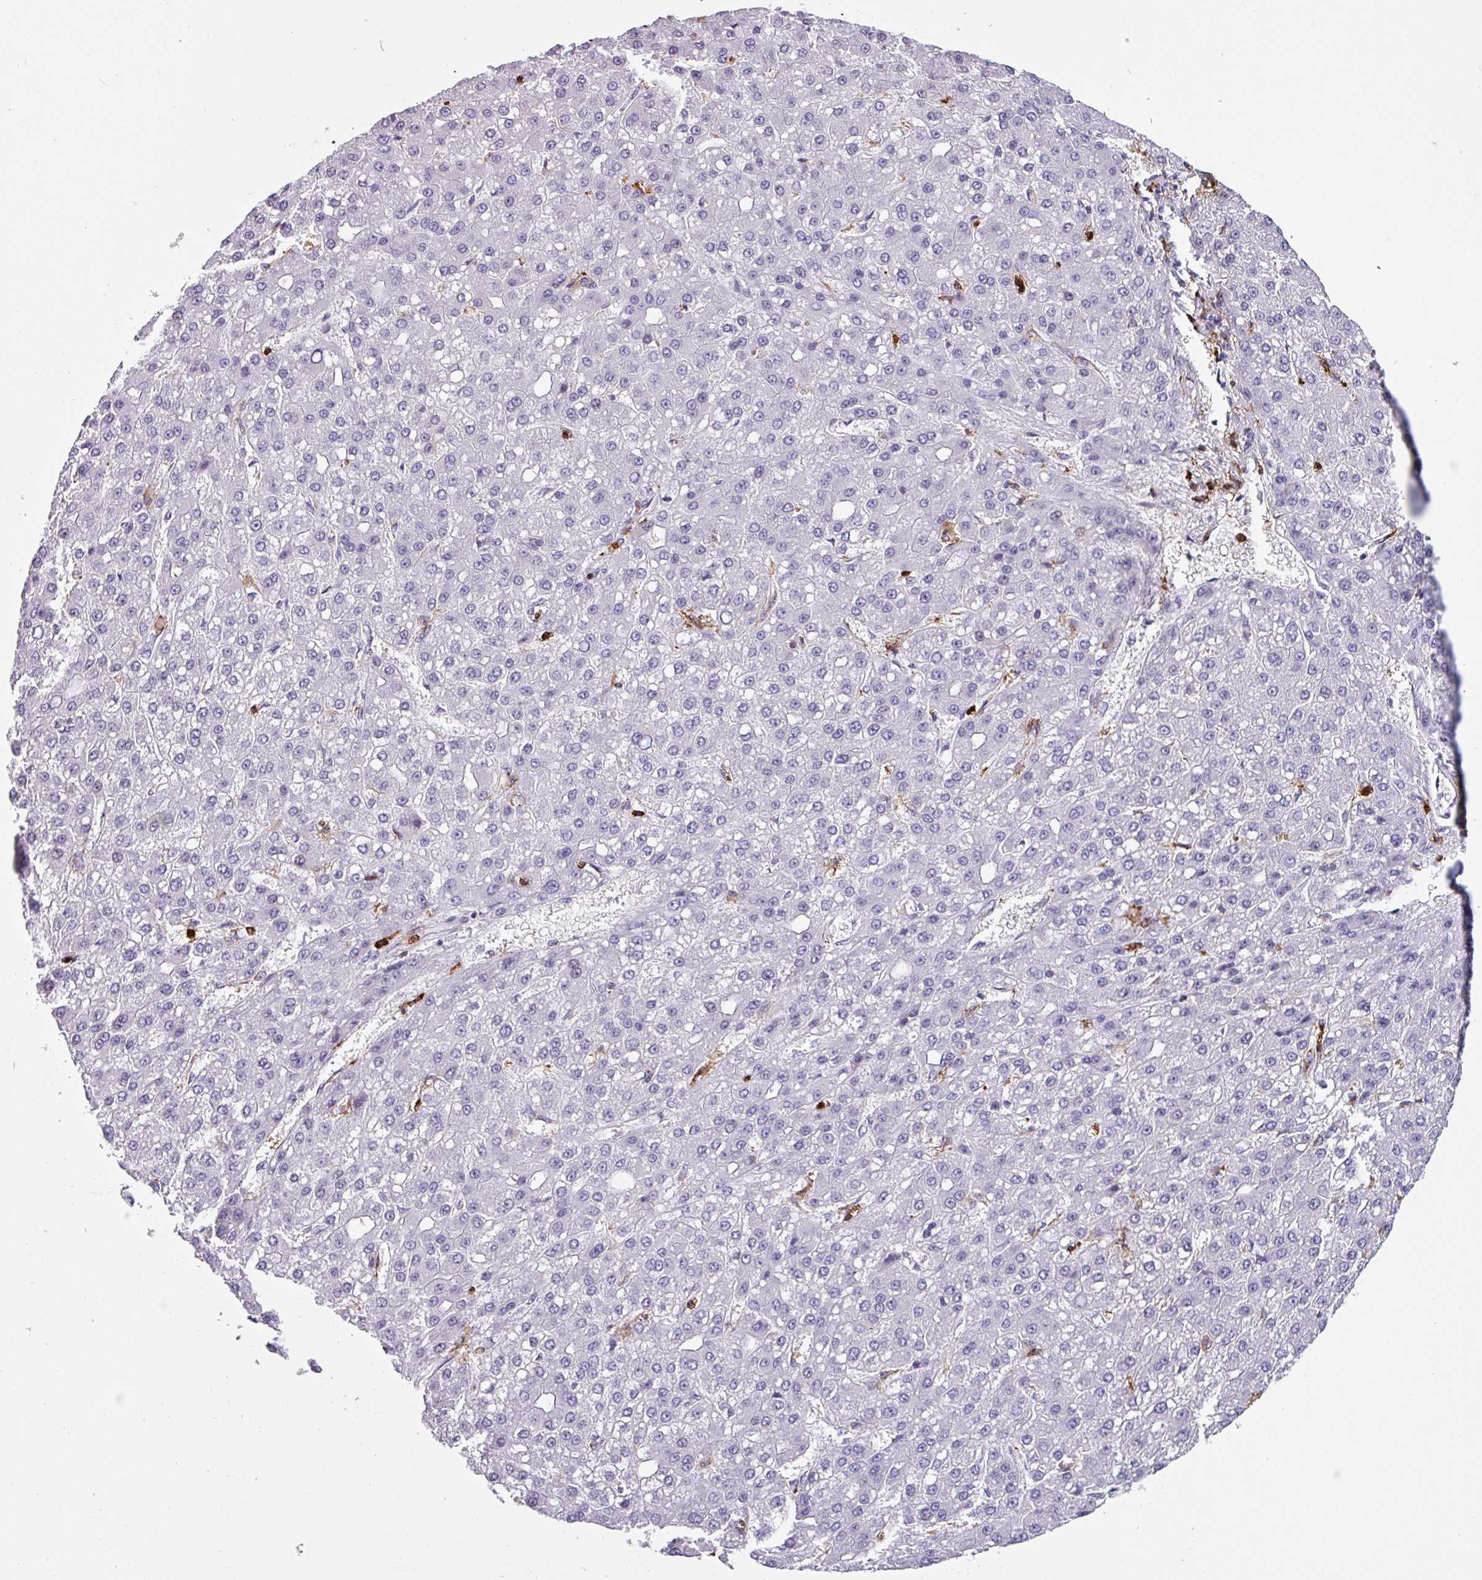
{"staining": {"intensity": "negative", "quantity": "none", "location": "none"}, "tissue": "liver cancer", "cell_type": "Tumor cells", "image_type": "cancer", "snomed": [{"axis": "morphology", "description": "Carcinoma, Hepatocellular, NOS"}, {"axis": "topography", "description": "Liver"}], "caption": "The photomicrograph shows no significant positivity in tumor cells of liver cancer (hepatocellular carcinoma).", "gene": "EXOSC5", "patient": {"sex": "male", "age": 67}}